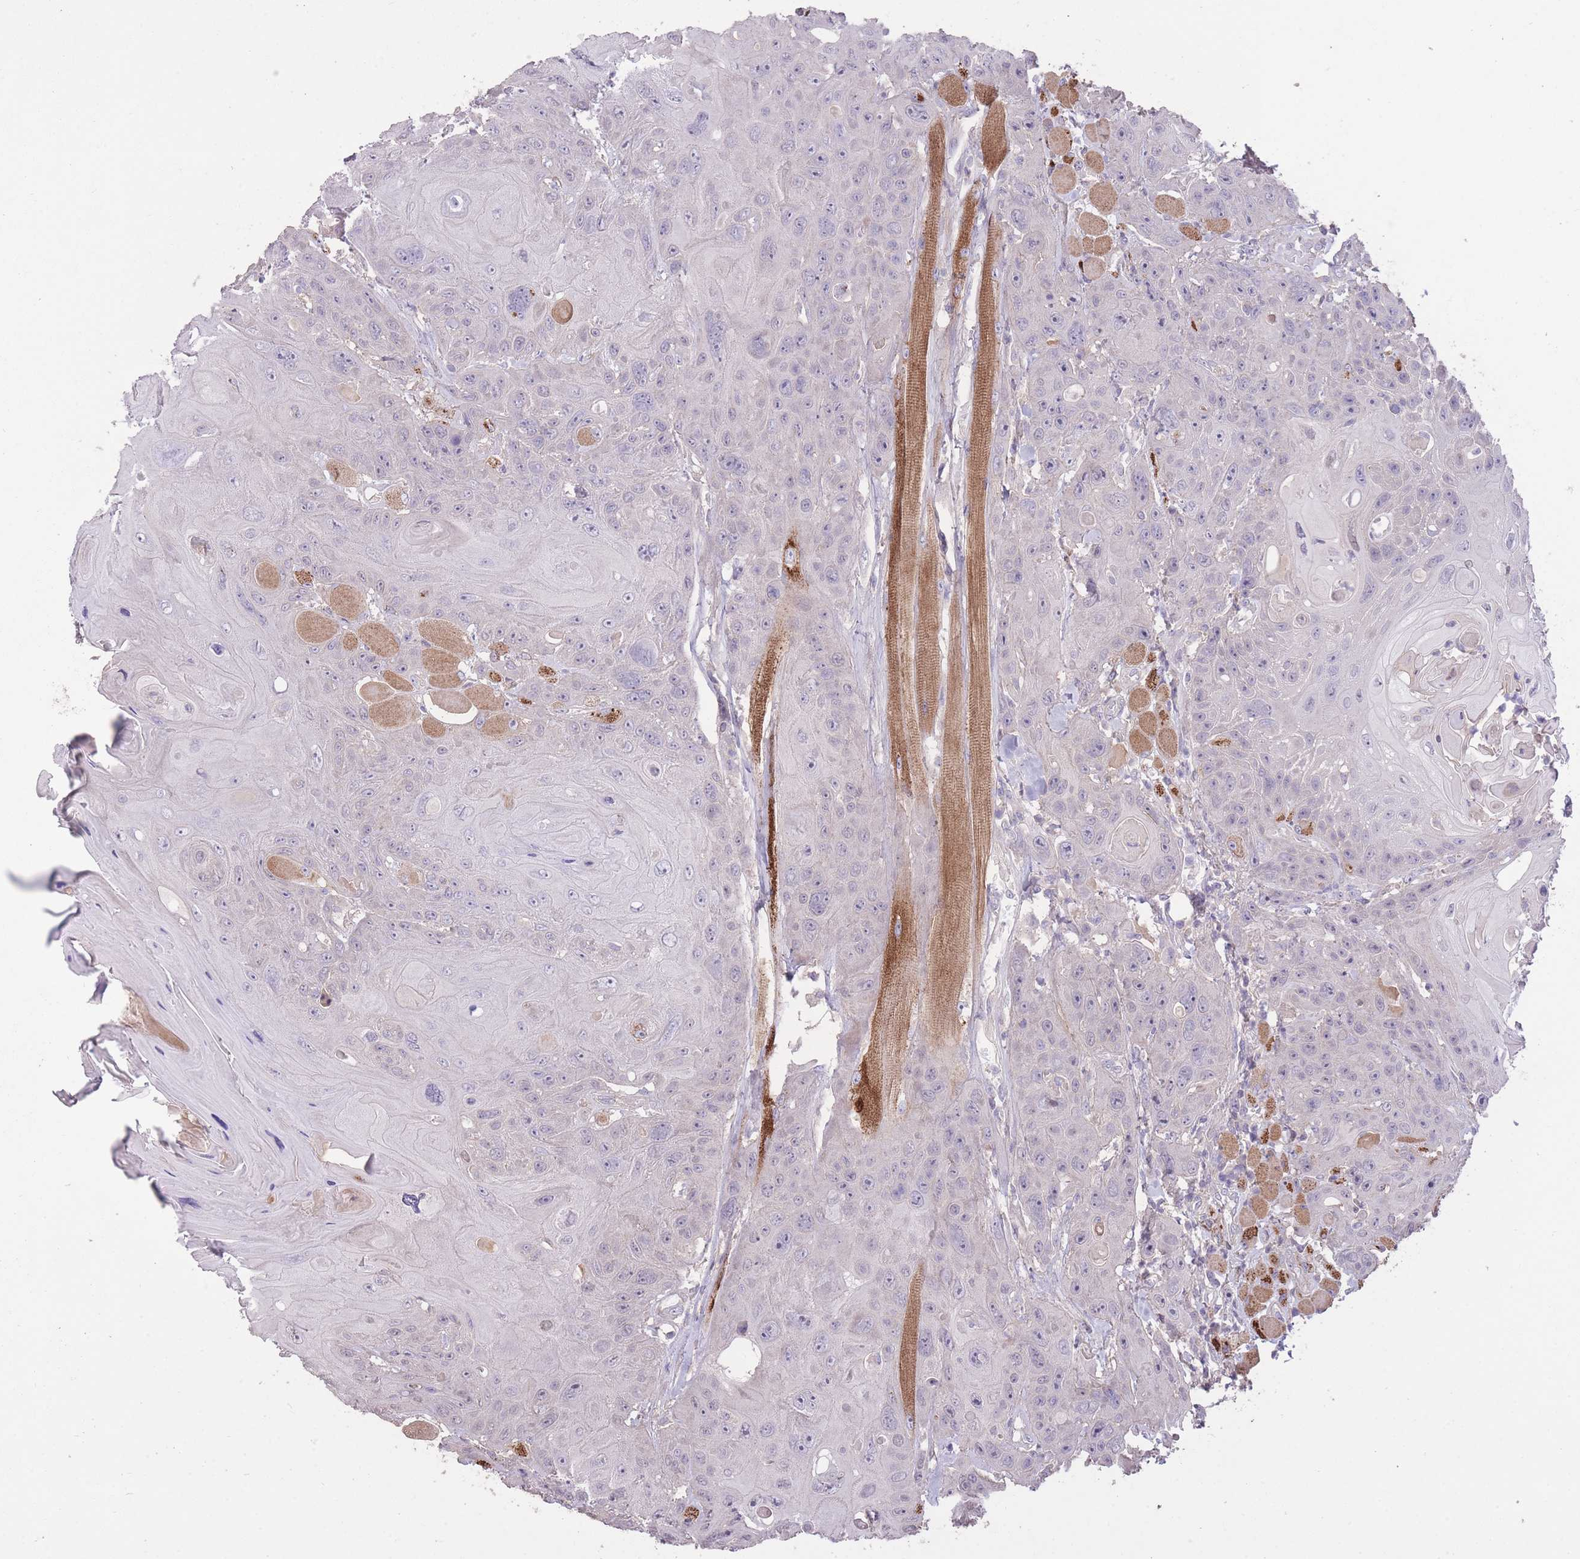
{"staining": {"intensity": "negative", "quantity": "none", "location": "none"}, "tissue": "head and neck cancer", "cell_type": "Tumor cells", "image_type": "cancer", "snomed": [{"axis": "morphology", "description": "Squamous cell carcinoma, NOS"}, {"axis": "topography", "description": "Head-Neck"}], "caption": "This histopathology image is of squamous cell carcinoma (head and neck) stained with immunohistochemistry (IHC) to label a protein in brown with the nuclei are counter-stained blue. There is no staining in tumor cells.", "gene": "RSPH10B", "patient": {"sex": "female", "age": 59}}